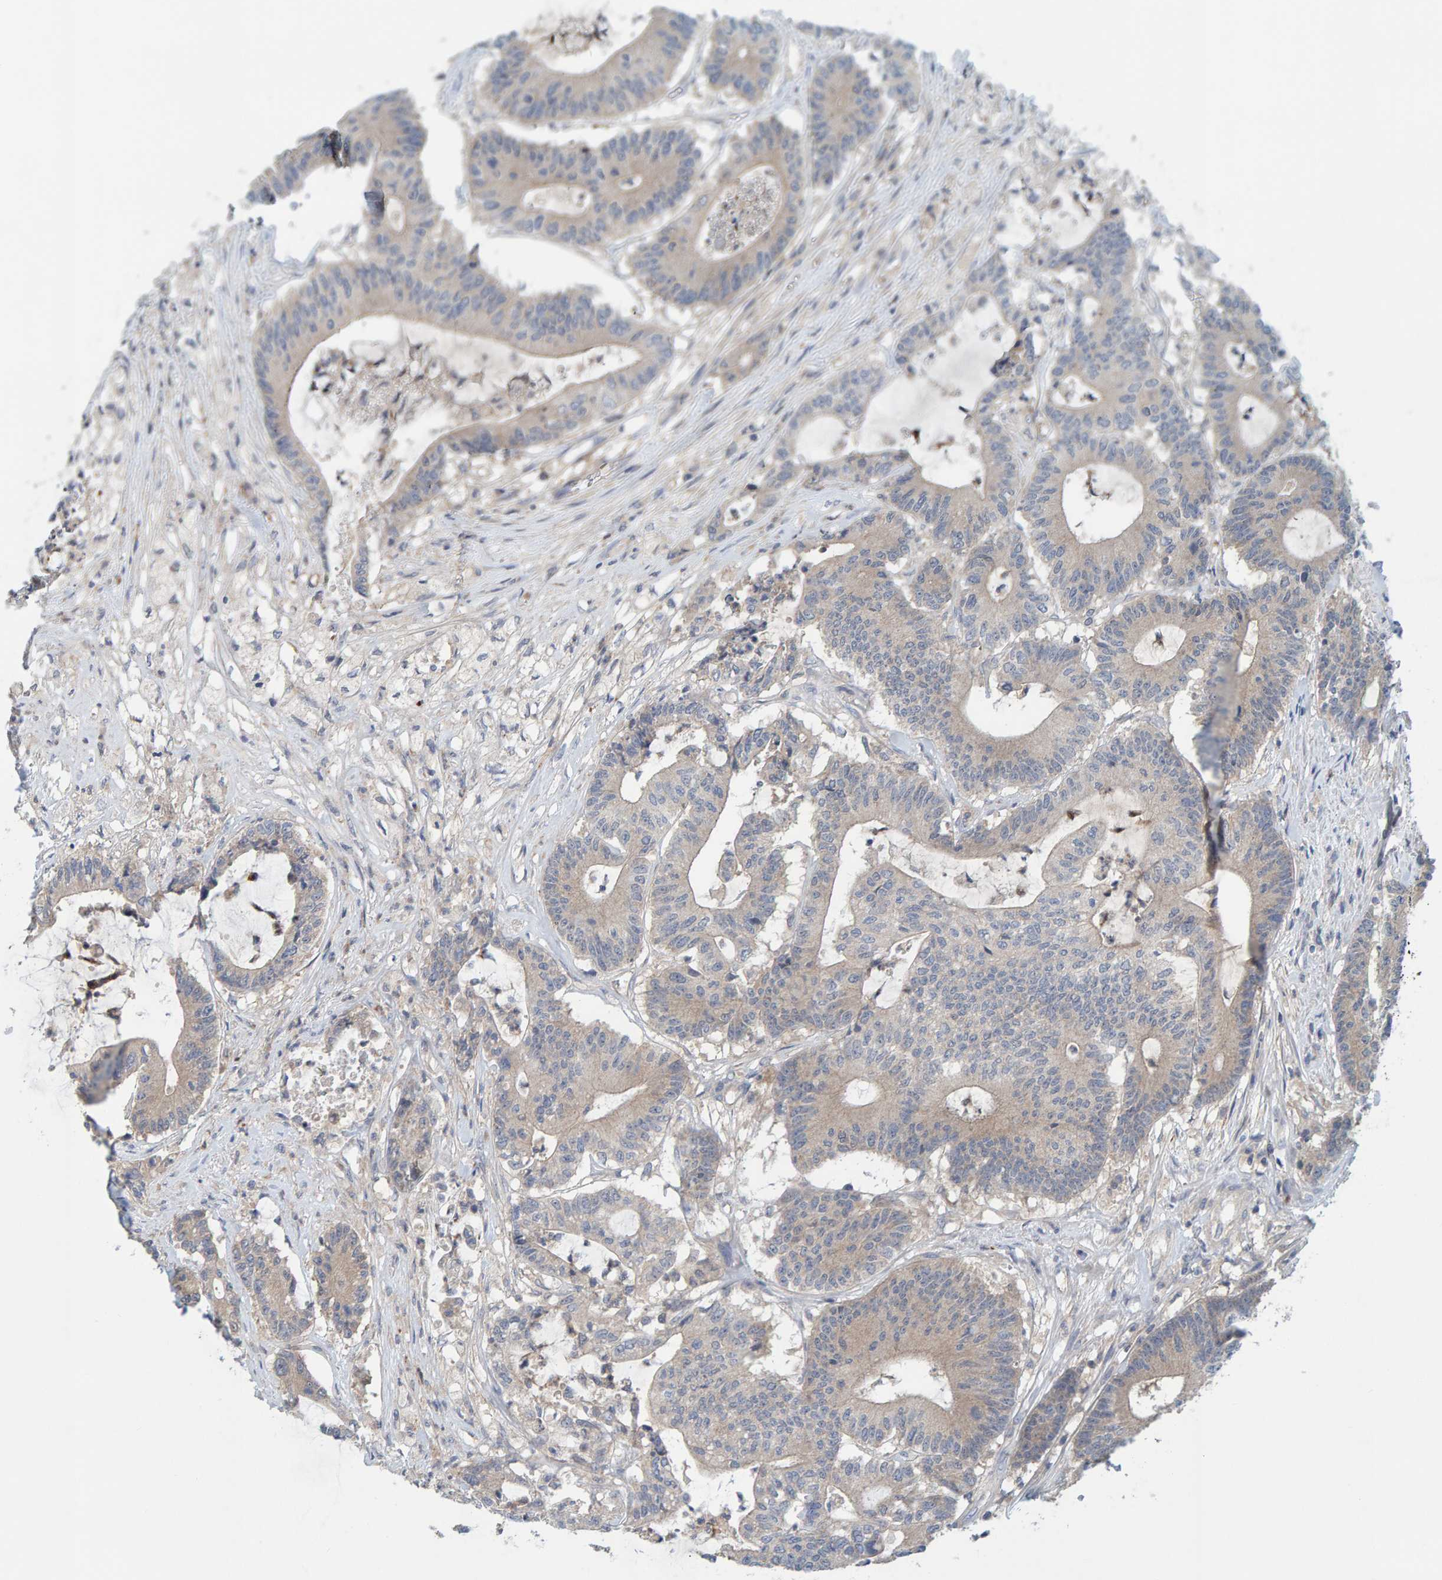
{"staining": {"intensity": "weak", "quantity": "<25%", "location": "cytoplasmic/membranous"}, "tissue": "colorectal cancer", "cell_type": "Tumor cells", "image_type": "cancer", "snomed": [{"axis": "morphology", "description": "Adenocarcinoma, NOS"}, {"axis": "topography", "description": "Colon"}], "caption": "Immunohistochemistry (IHC) of human colorectal cancer exhibits no expression in tumor cells. (Immunohistochemistry (IHC), brightfield microscopy, high magnification).", "gene": "TATDN1", "patient": {"sex": "female", "age": 84}}